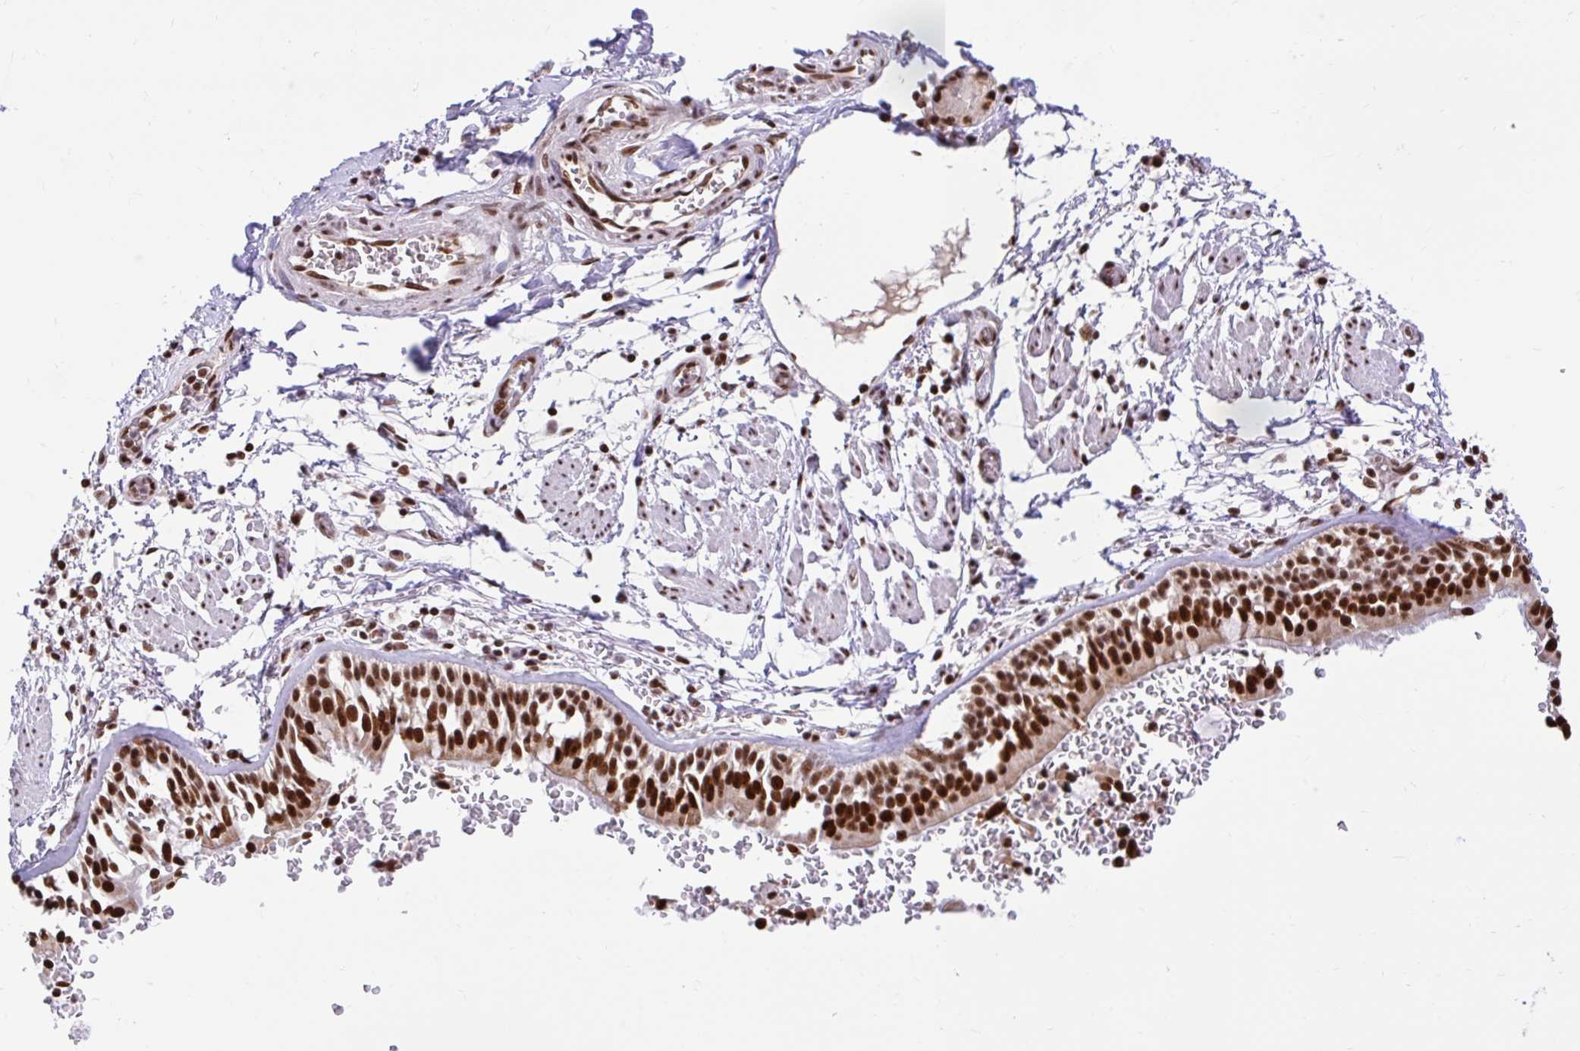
{"staining": {"intensity": "moderate", "quantity": ">75%", "location": "nuclear"}, "tissue": "soft tissue", "cell_type": "Chondrocytes", "image_type": "normal", "snomed": [{"axis": "morphology", "description": "Normal tissue, NOS"}, {"axis": "morphology", "description": "Degeneration, NOS"}, {"axis": "topography", "description": "Cartilage tissue"}, {"axis": "topography", "description": "Lung"}], "caption": "Protein expression analysis of normal soft tissue reveals moderate nuclear positivity in about >75% of chondrocytes. The protein of interest is shown in brown color, while the nuclei are stained blue.", "gene": "ABCA9", "patient": {"sex": "female", "age": 61}}